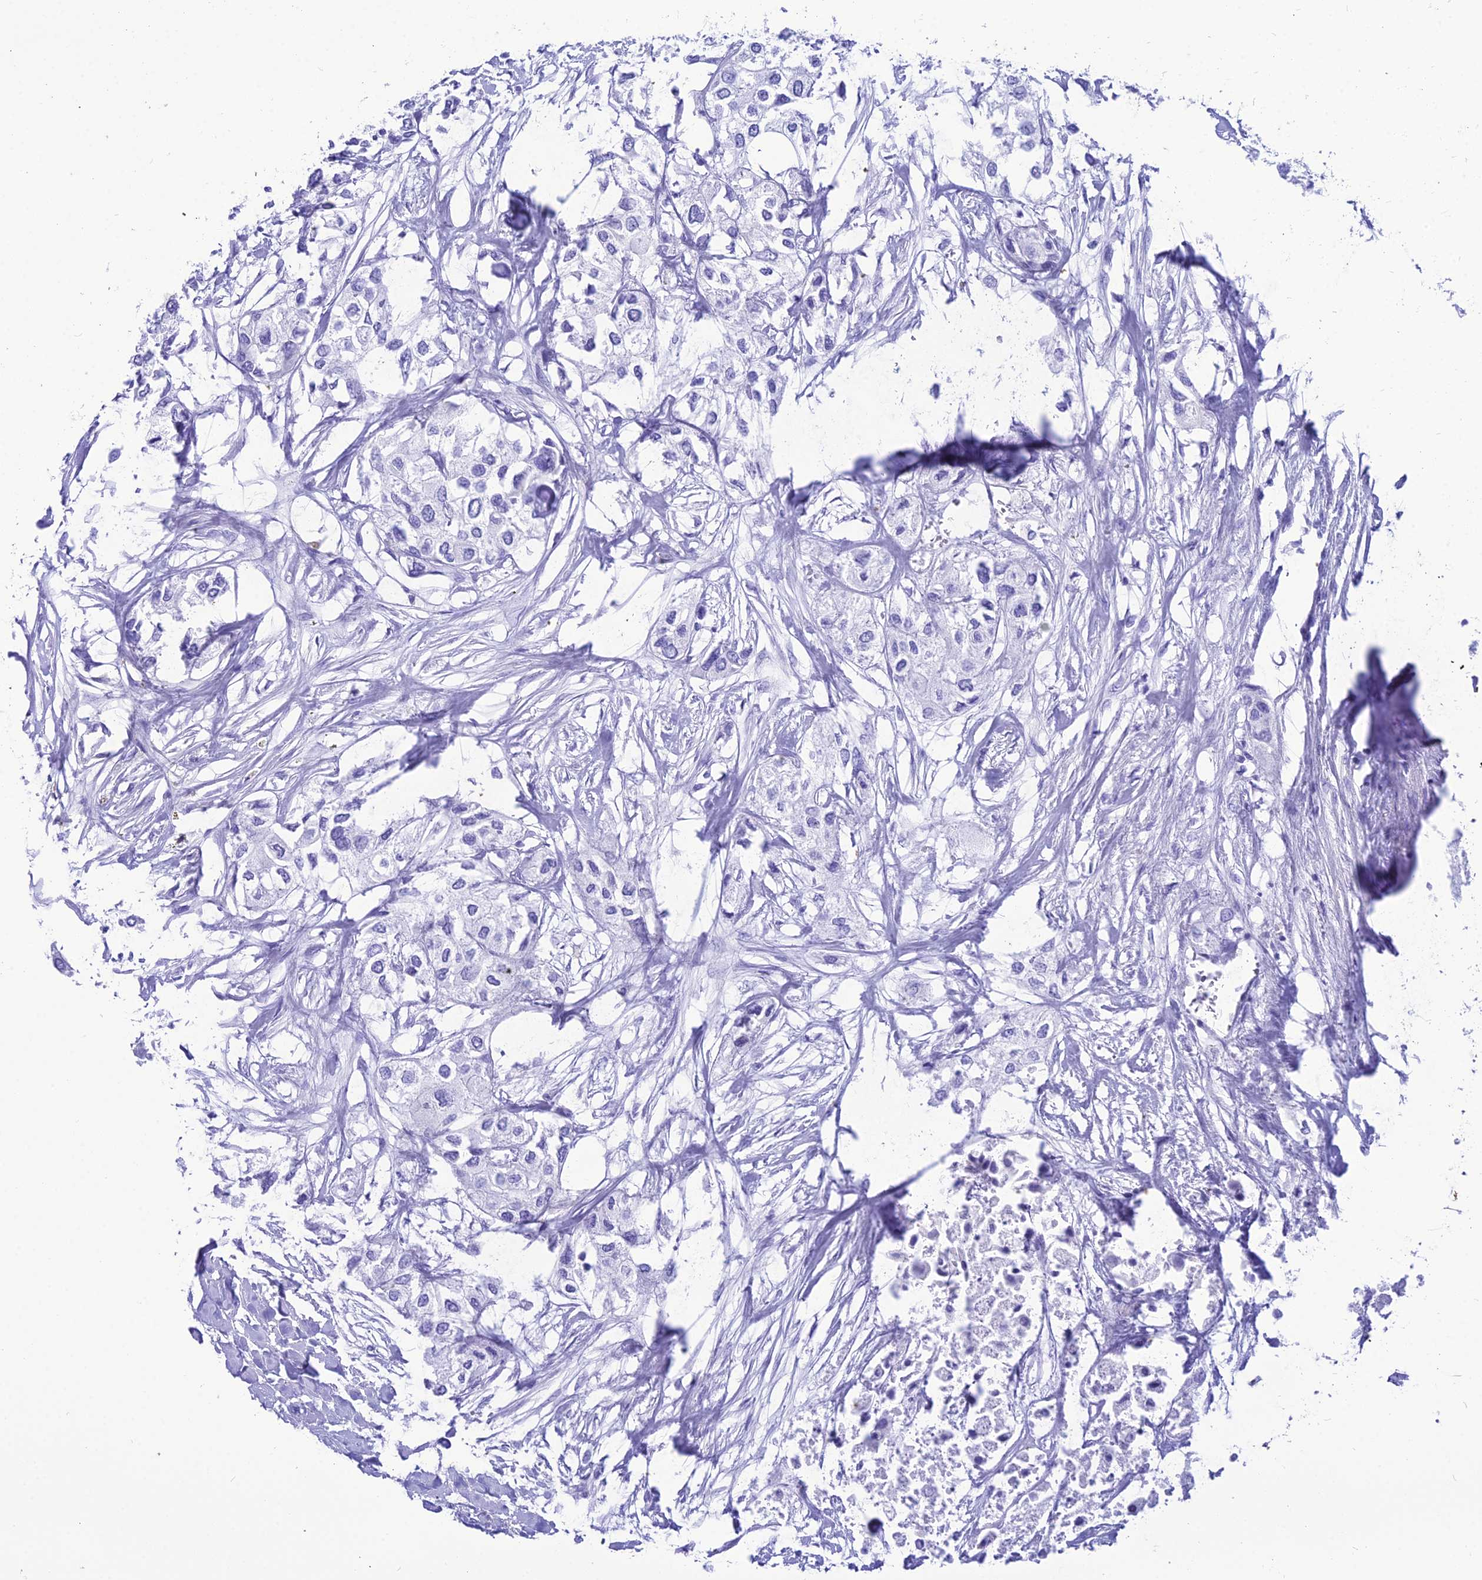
{"staining": {"intensity": "negative", "quantity": "none", "location": "none"}, "tissue": "urothelial cancer", "cell_type": "Tumor cells", "image_type": "cancer", "snomed": [{"axis": "morphology", "description": "Urothelial carcinoma, High grade"}, {"axis": "topography", "description": "Urinary bladder"}], "caption": "The image shows no significant expression in tumor cells of urothelial cancer.", "gene": "PNMA5", "patient": {"sex": "male", "age": 64}}